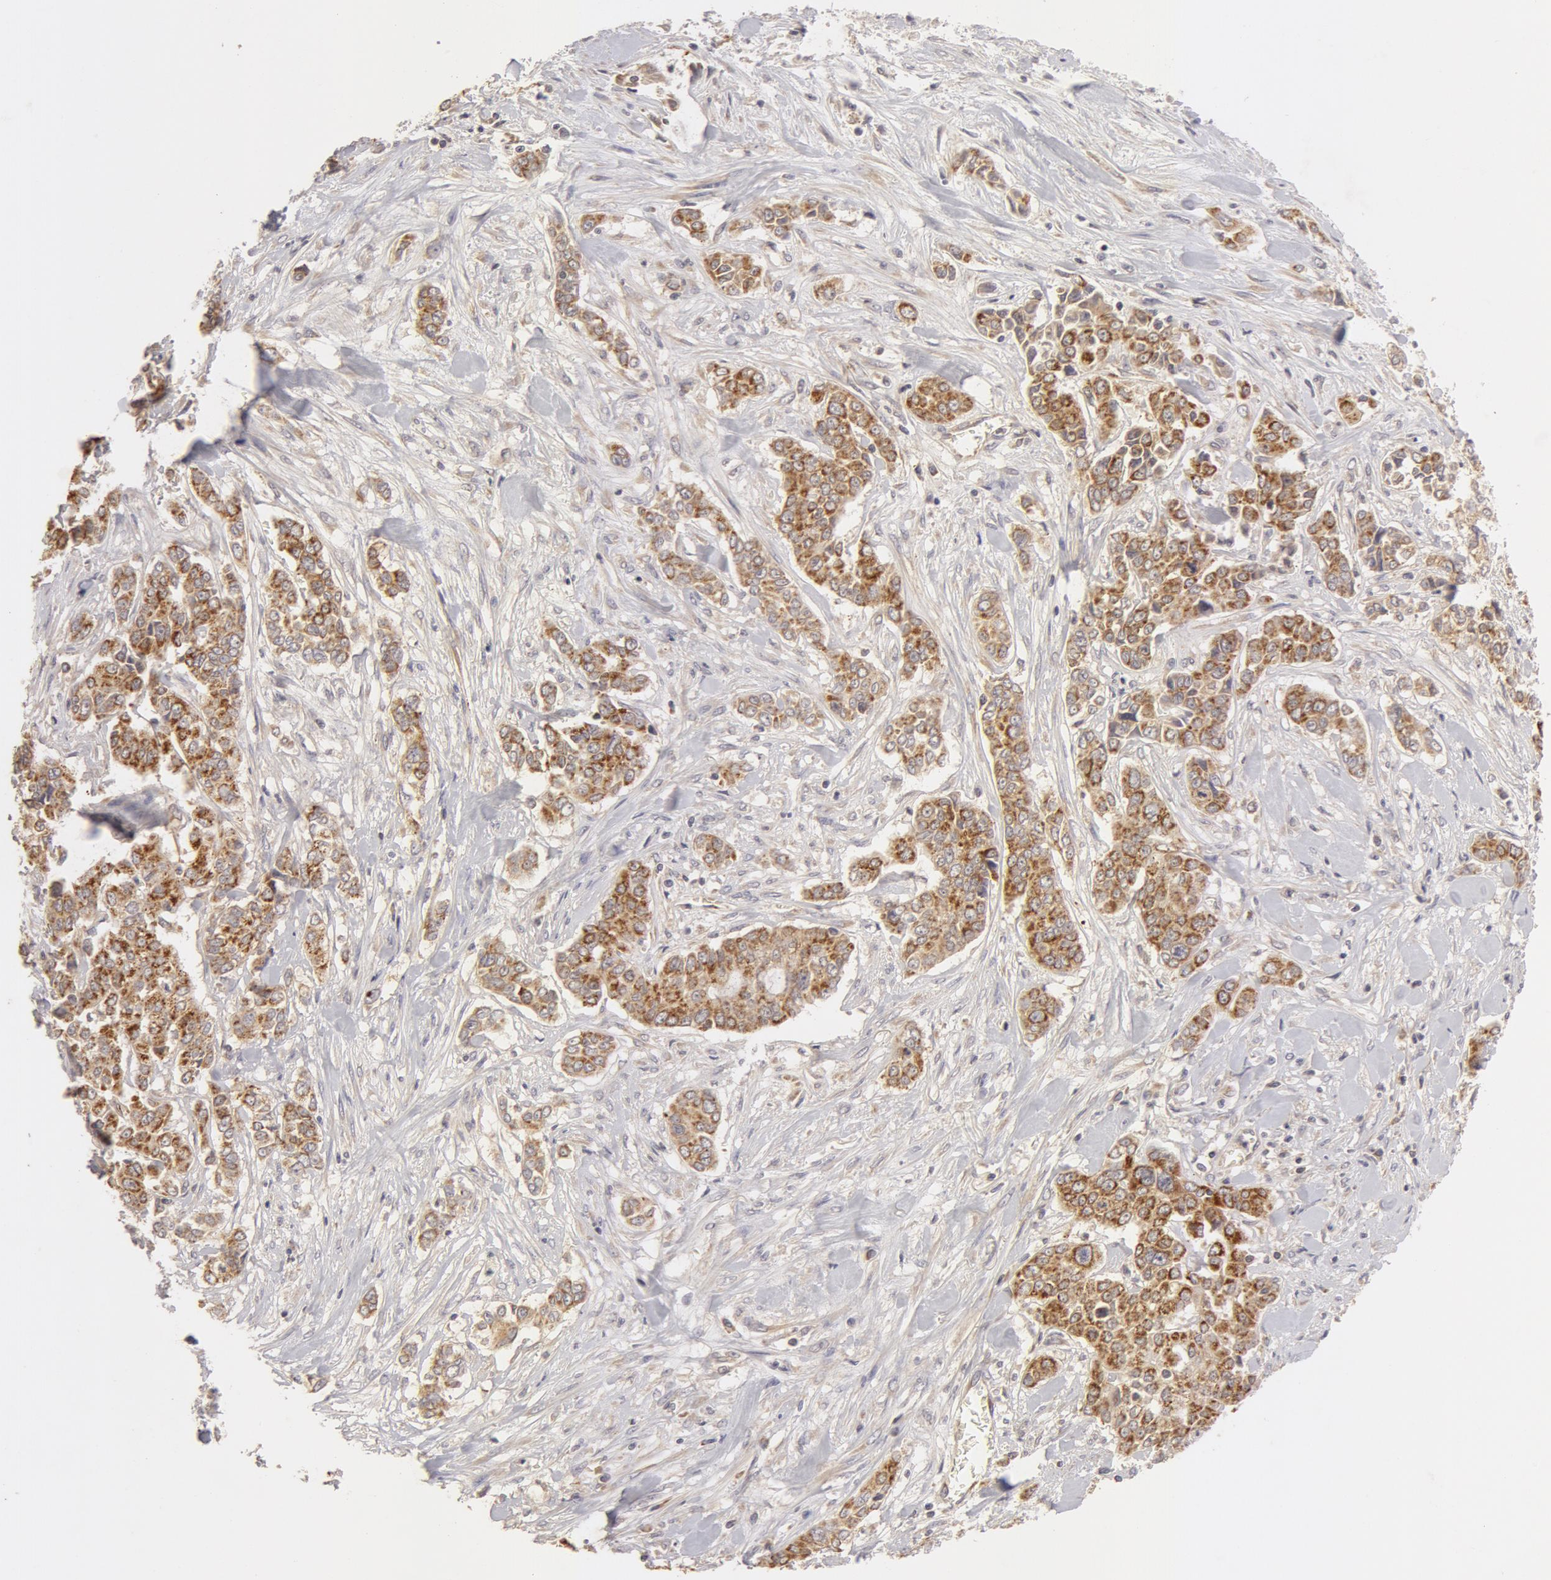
{"staining": {"intensity": "weak", "quantity": "25%-75%", "location": "cytoplasmic/membranous"}, "tissue": "pancreatic cancer", "cell_type": "Tumor cells", "image_type": "cancer", "snomed": [{"axis": "morphology", "description": "Adenocarcinoma, NOS"}, {"axis": "topography", "description": "Pancreas"}], "caption": "Protein staining shows weak cytoplasmic/membranous staining in approximately 25%-75% of tumor cells in pancreatic cancer (adenocarcinoma).", "gene": "ADPRH", "patient": {"sex": "female", "age": 52}}